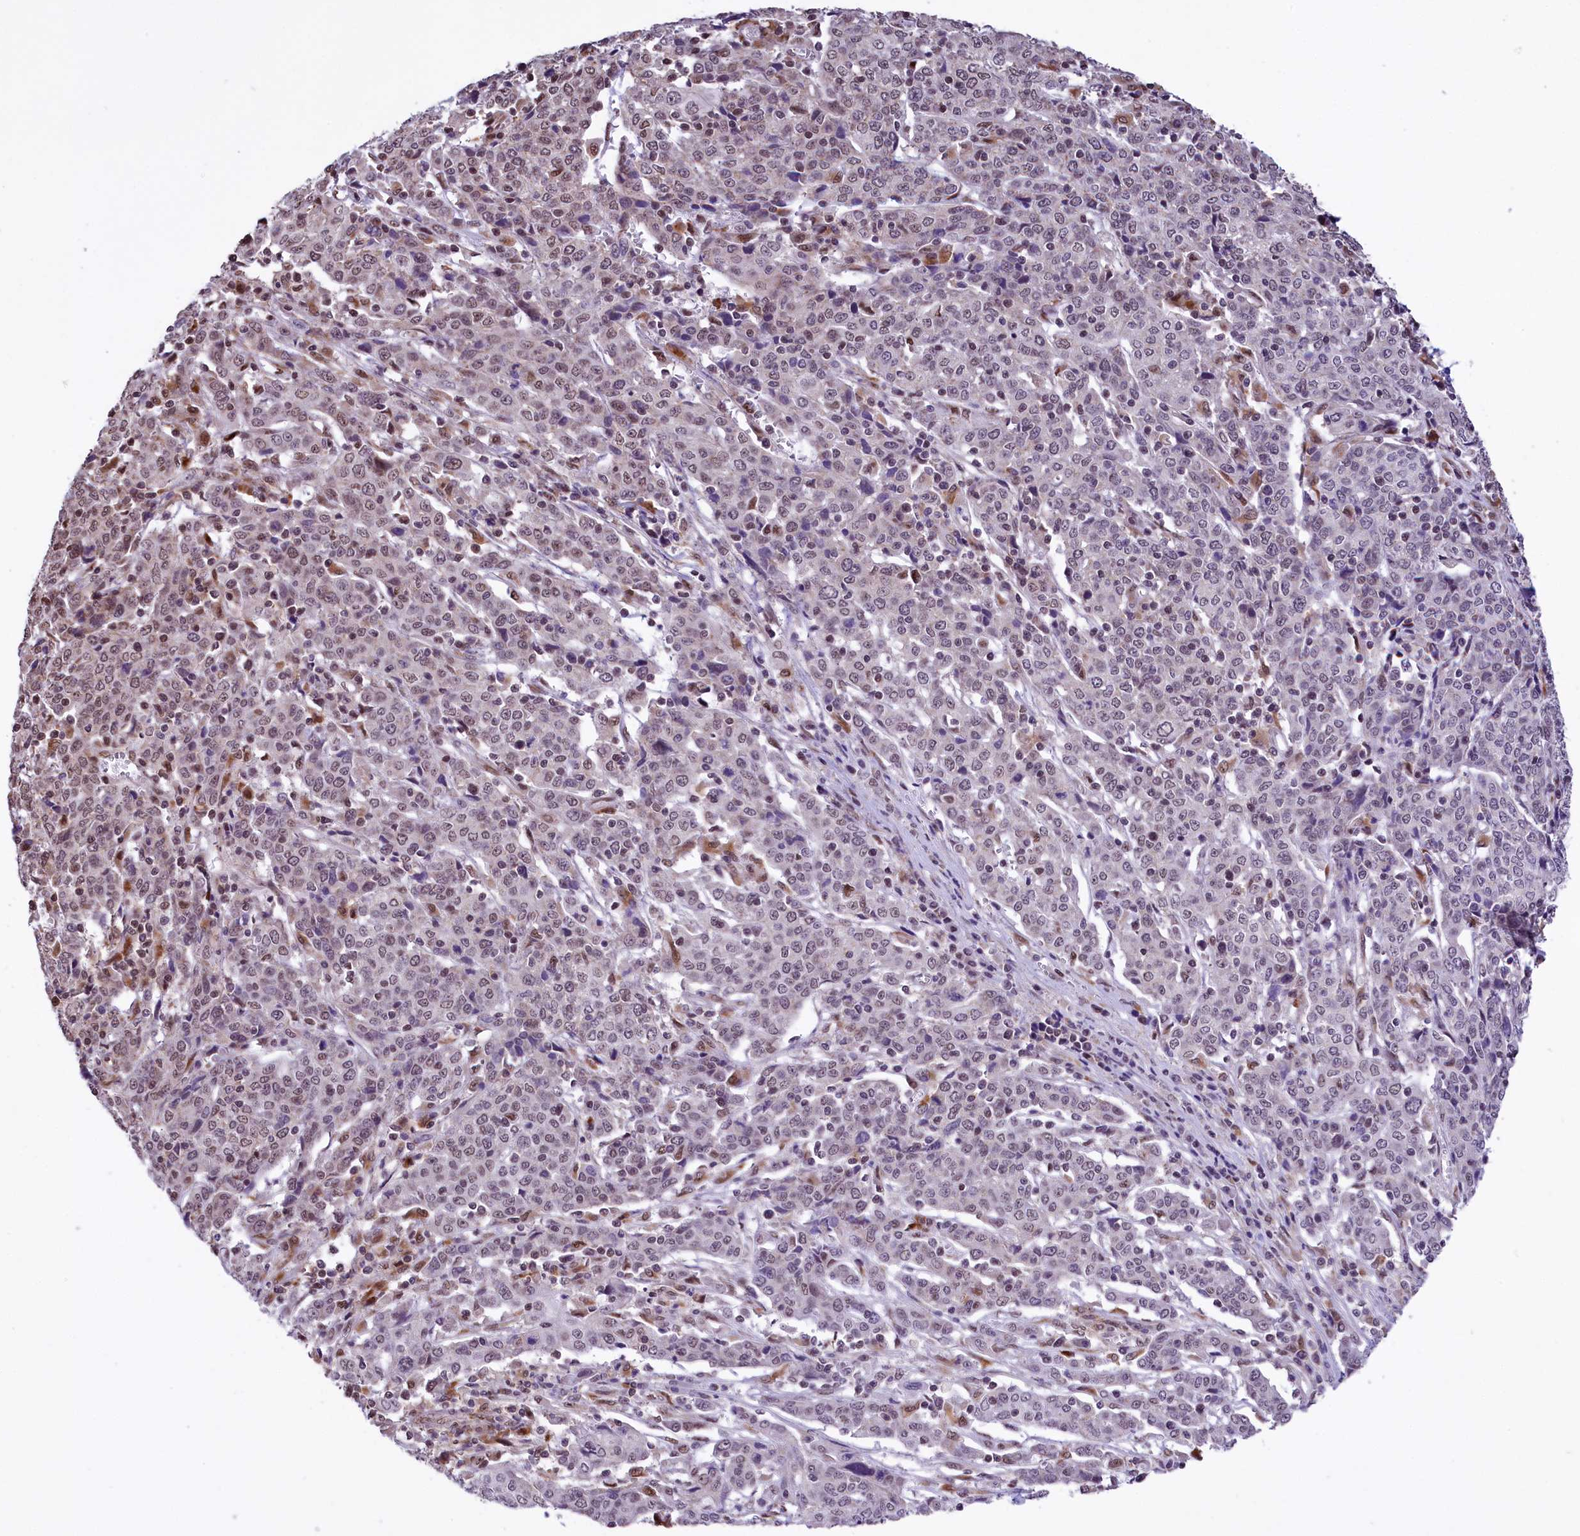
{"staining": {"intensity": "weak", "quantity": "25%-75%", "location": "nuclear"}, "tissue": "cervical cancer", "cell_type": "Tumor cells", "image_type": "cancer", "snomed": [{"axis": "morphology", "description": "Squamous cell carcinoma, NOS"}, {"axis": "topography", "description": "Cervix"}], "caption": "Tumor cells show low levels of weak nuclear expression in approximately 25%-75% of cells in squamous cell carcinoma (cervical).", "gene": "MRPL54", "patient": {"sex": "female", "age": 67}}